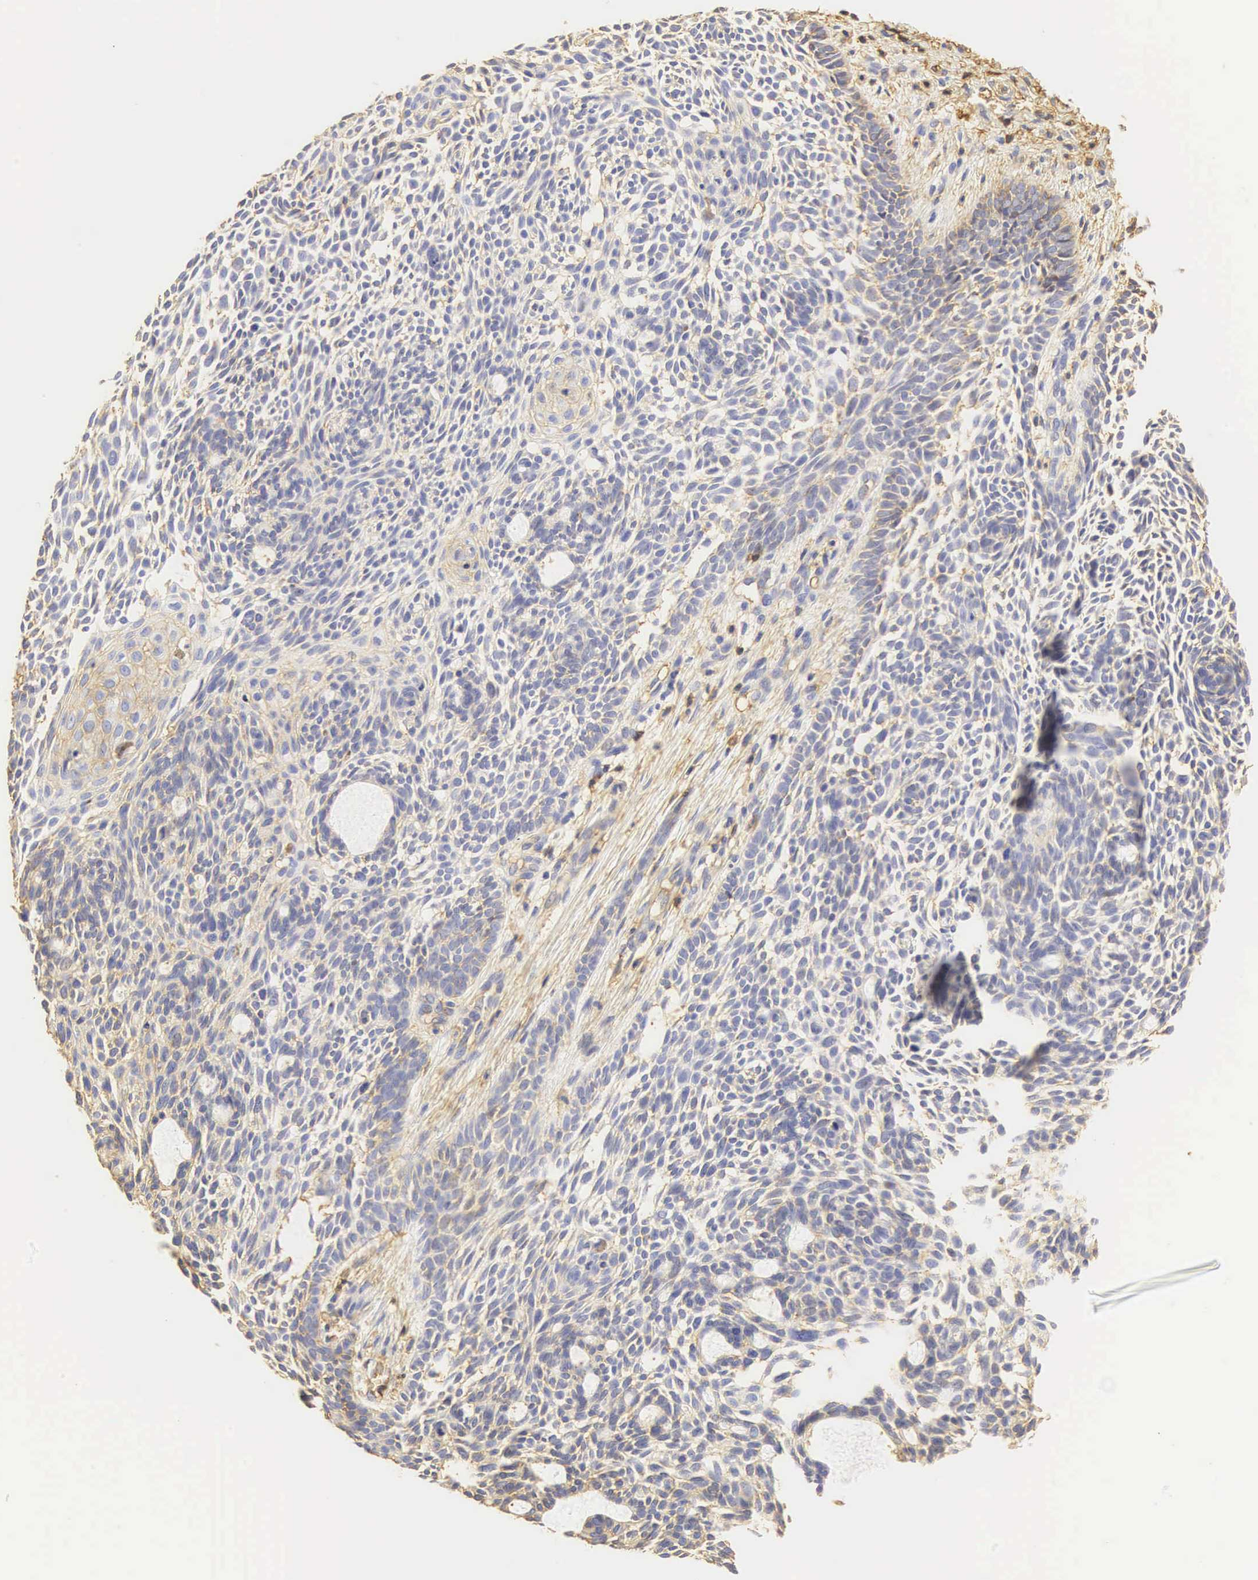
{"staining": {"intensity": "weak", "quantity": "<25%", "location": "cytoplasmic/membranous"}, "tissue": "skin cancer", "cell_type": "Tumor cells", "image_type": "cancer", "snomed": [{"axis": "morphology", "description": "Basal cell carcinoma"}, {"axis": "topography", "description": "Skin"}], "caption": "Immunohistochemistry of human skin basal cell carcinoma exhibits no positivity in tumor cells. (DAB (3,3'-diaminobenzidine) immunohistochemistry visualized using brightfield microscopy, high magnification).", "gene": "CD99", "patient": {"sex": "male", "age": 58}}